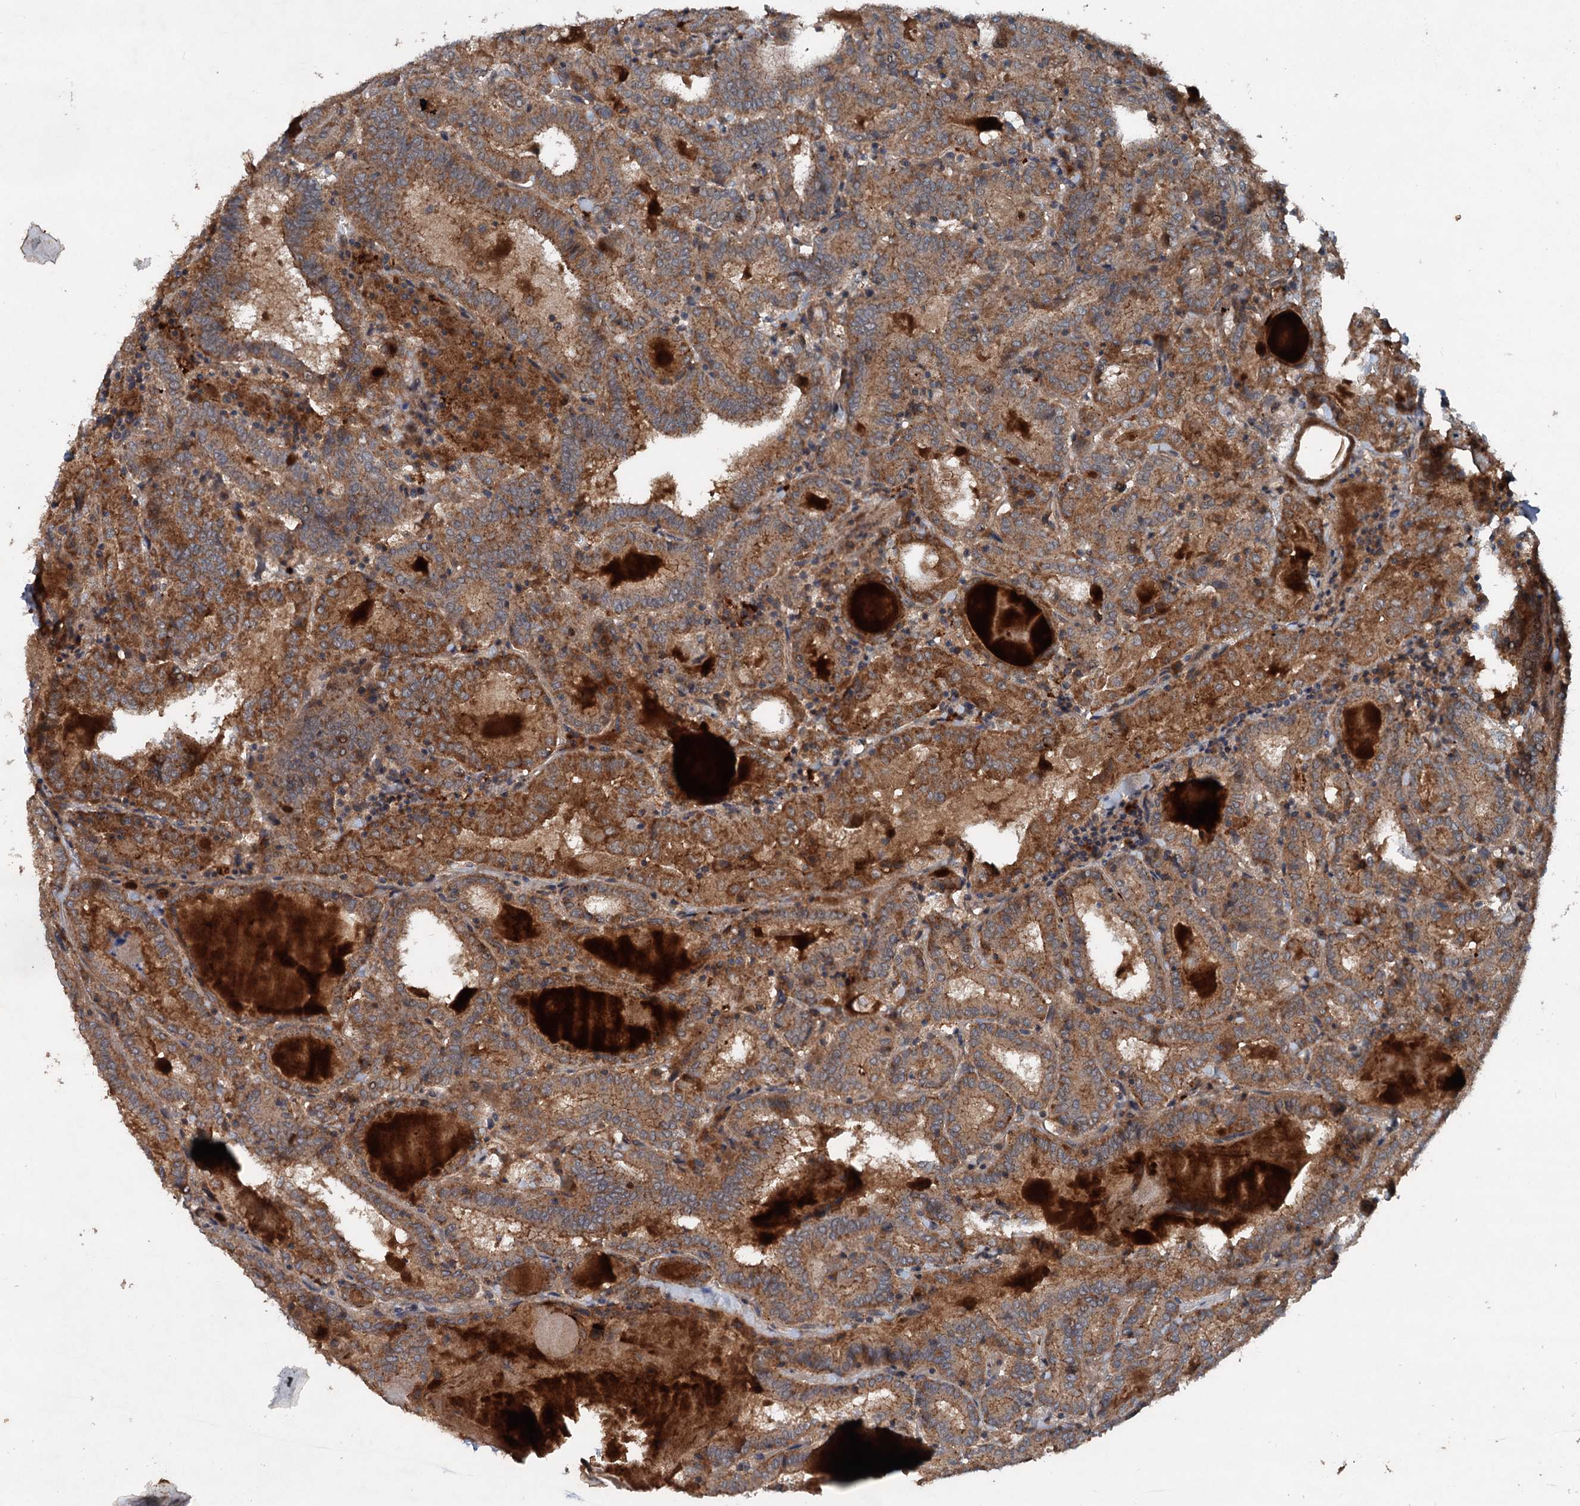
{"staining": {"intensity": "moderate", "quantity": ">75%", "location": "cytoplasmic/membranous"}, "tissue": "thyroid cancer", "cell_type": "Tumor cells", "image_type": "cancer", "snomed": [{"axis": "morphology", "description": "Papillary adenocarcinoma, NOS"}, {"axis": "topography", "description": "Thyroid gland"}], "caption": "There is medium levels of moderate cytoplasmic/membranous staining in tumor cells of papillary adenocarcinoma (thyroid), as demonstrated by immunohistochemical staining (brown color).", "gene": "N4BP2L2", "patient": {"sex": "female", "age": 72}}